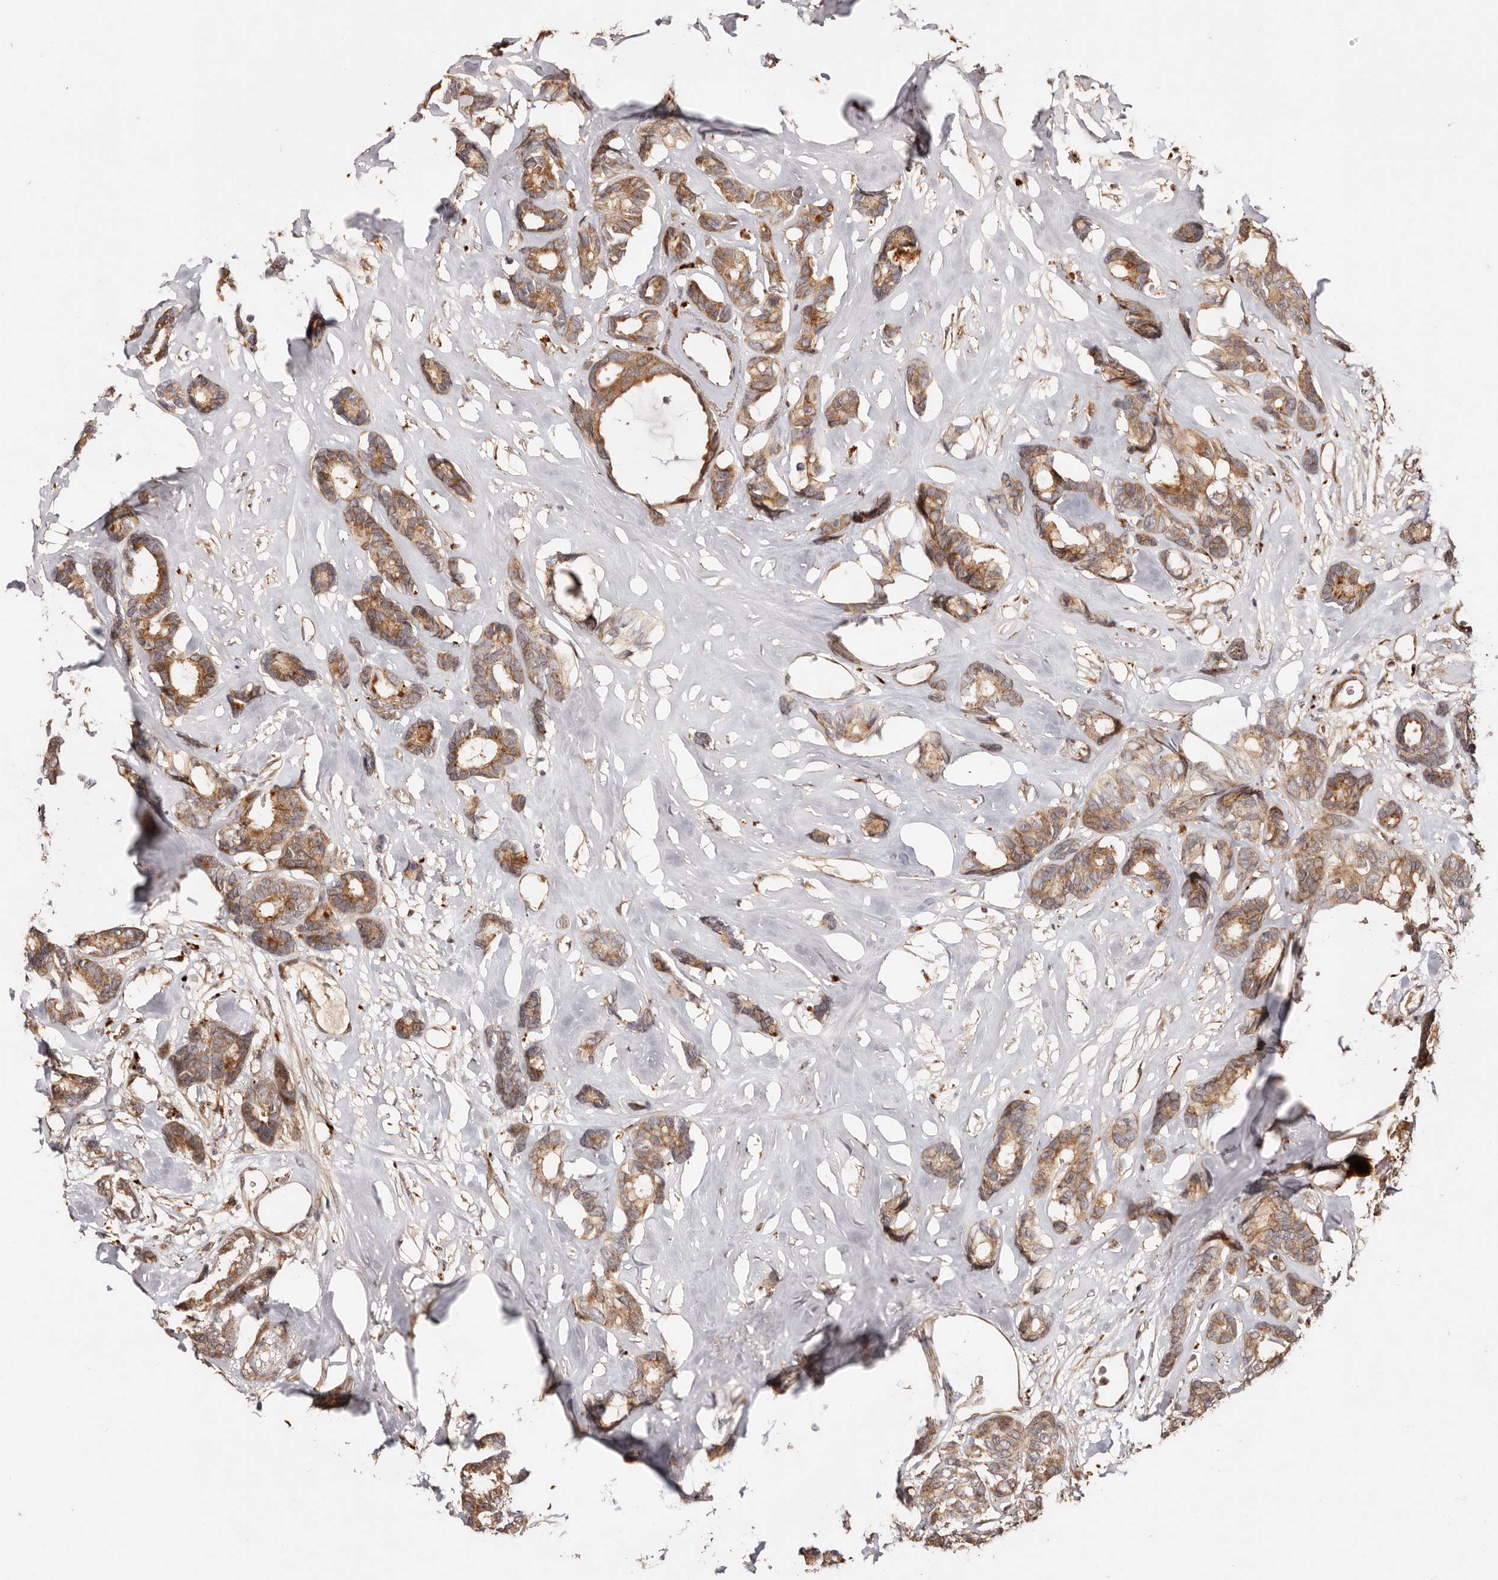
{"staining": {"intensity": "moderate", "quantity": ">75%", "location": "cytoplasmic/membranous"}, "tissue": "breast cancer", "cell_type": "Tumor cells", "image_type": "cancer", "snomed": [{"axis": "morphology", "description": "Duct carcinoma"}, {"axis": "topography", "description": "Breast"}], "caption": "Immunohistochemistry (DAB) staining of breast cancer exhibits moderate cytoplasmic/membranous protein positivity in about >75% of tumor cells.", "gene": "PTPN22", "patient": {"sex": "female", "age": 87}}